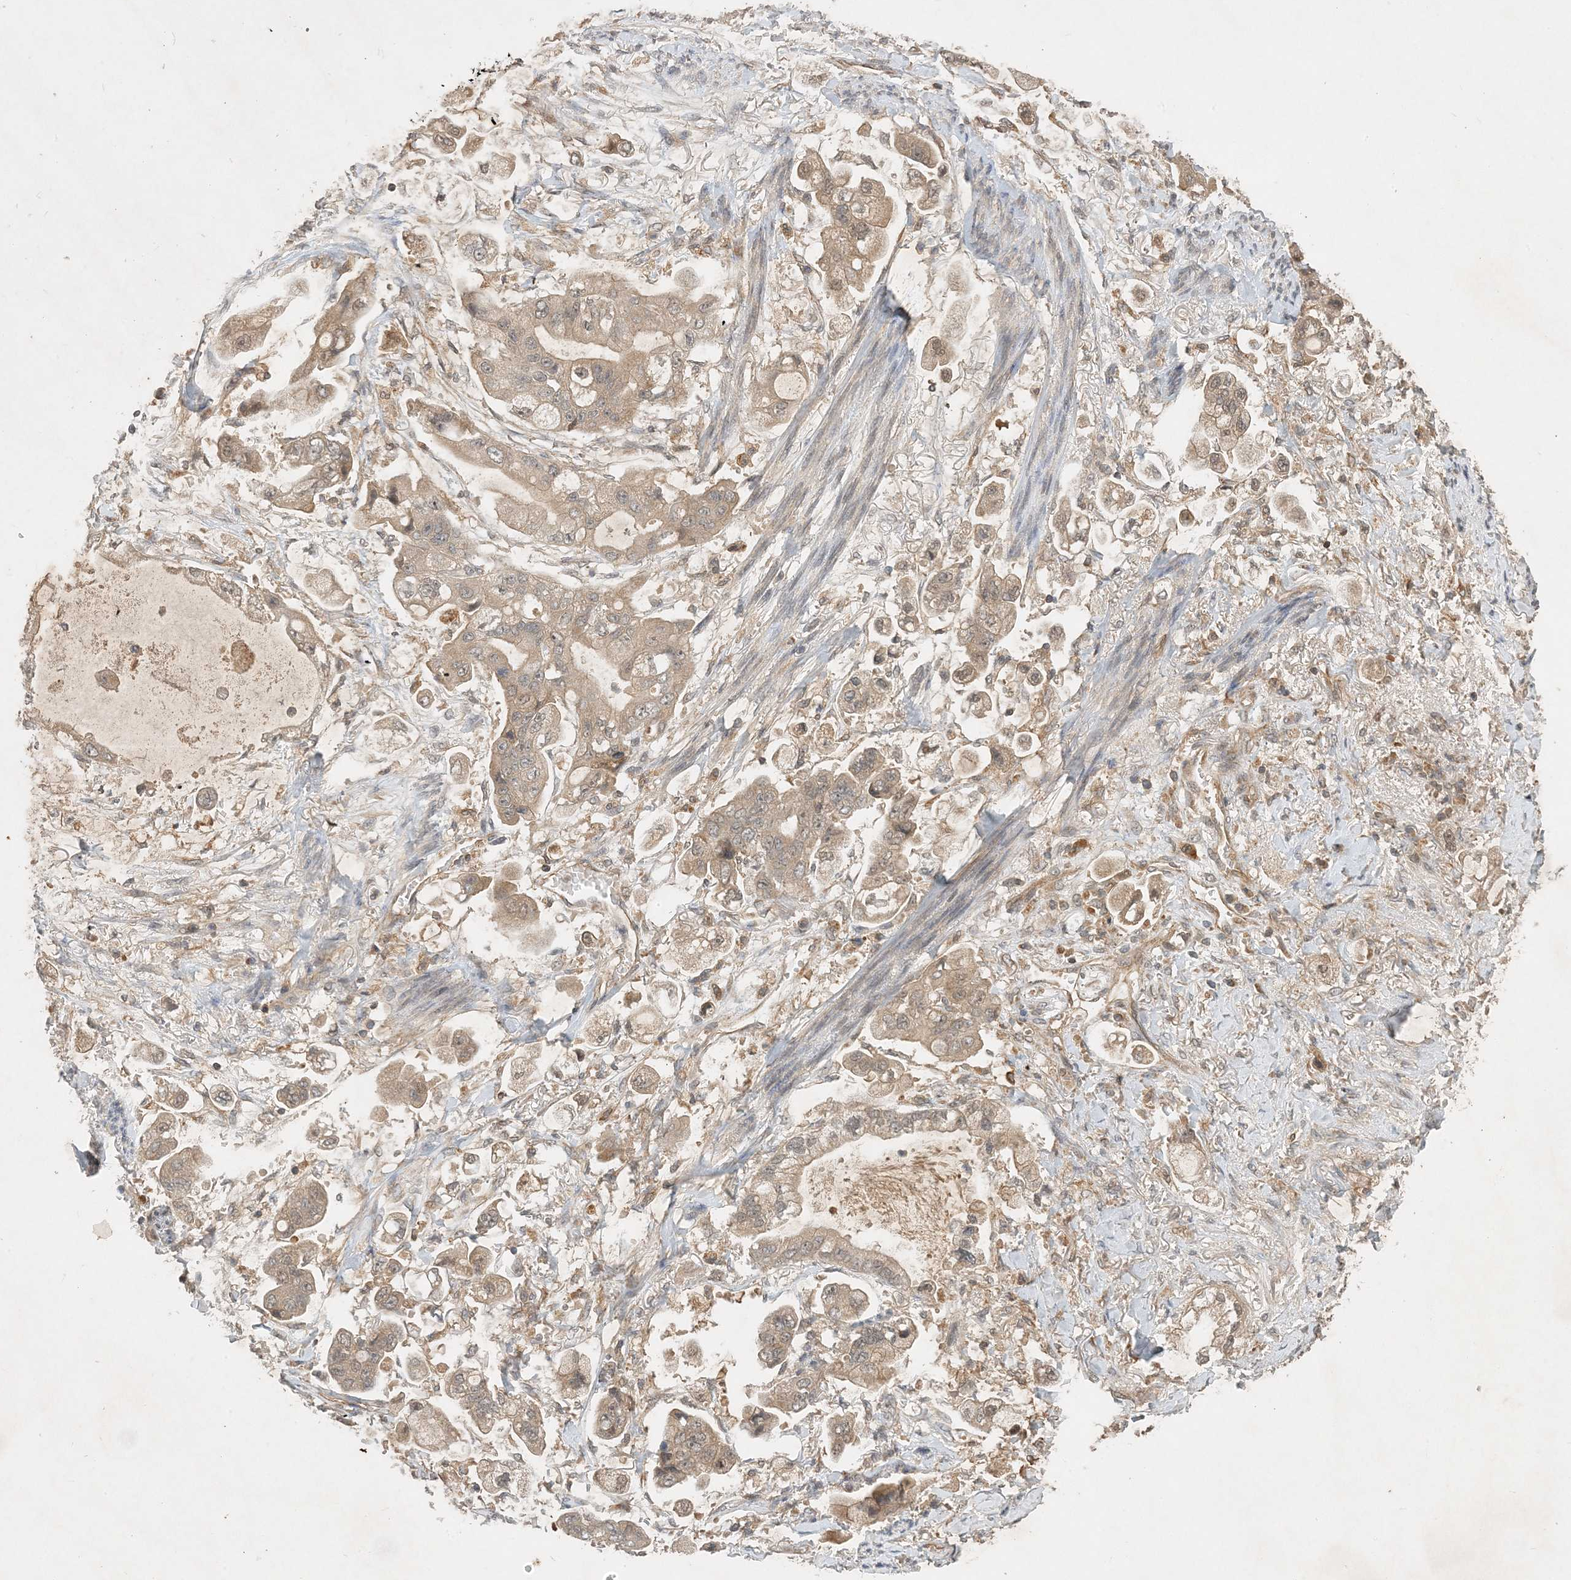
{"staining": {"intensity": "moderate", "quantity": "25%-75%", "location": "cytoplasmic/membranous"}, "tissue": "stomach cancer", "cell_type": "Tumor cells", "image_type": "cancer", "snomed": [{"axis": "morphology", "description": "Adenocarcinoma, NOS"}, {"axis": "topography", "description": "Stomach"}], "caption": "Stomach adenocarcinoma stained with immunohistochemistry (IHC) reveals moderate cytoplasmic/membranous expression in about 25%-75% of tumor cells.", "gene": "ZCCHC4", "patient": {"sex": "male", "age": 62}}